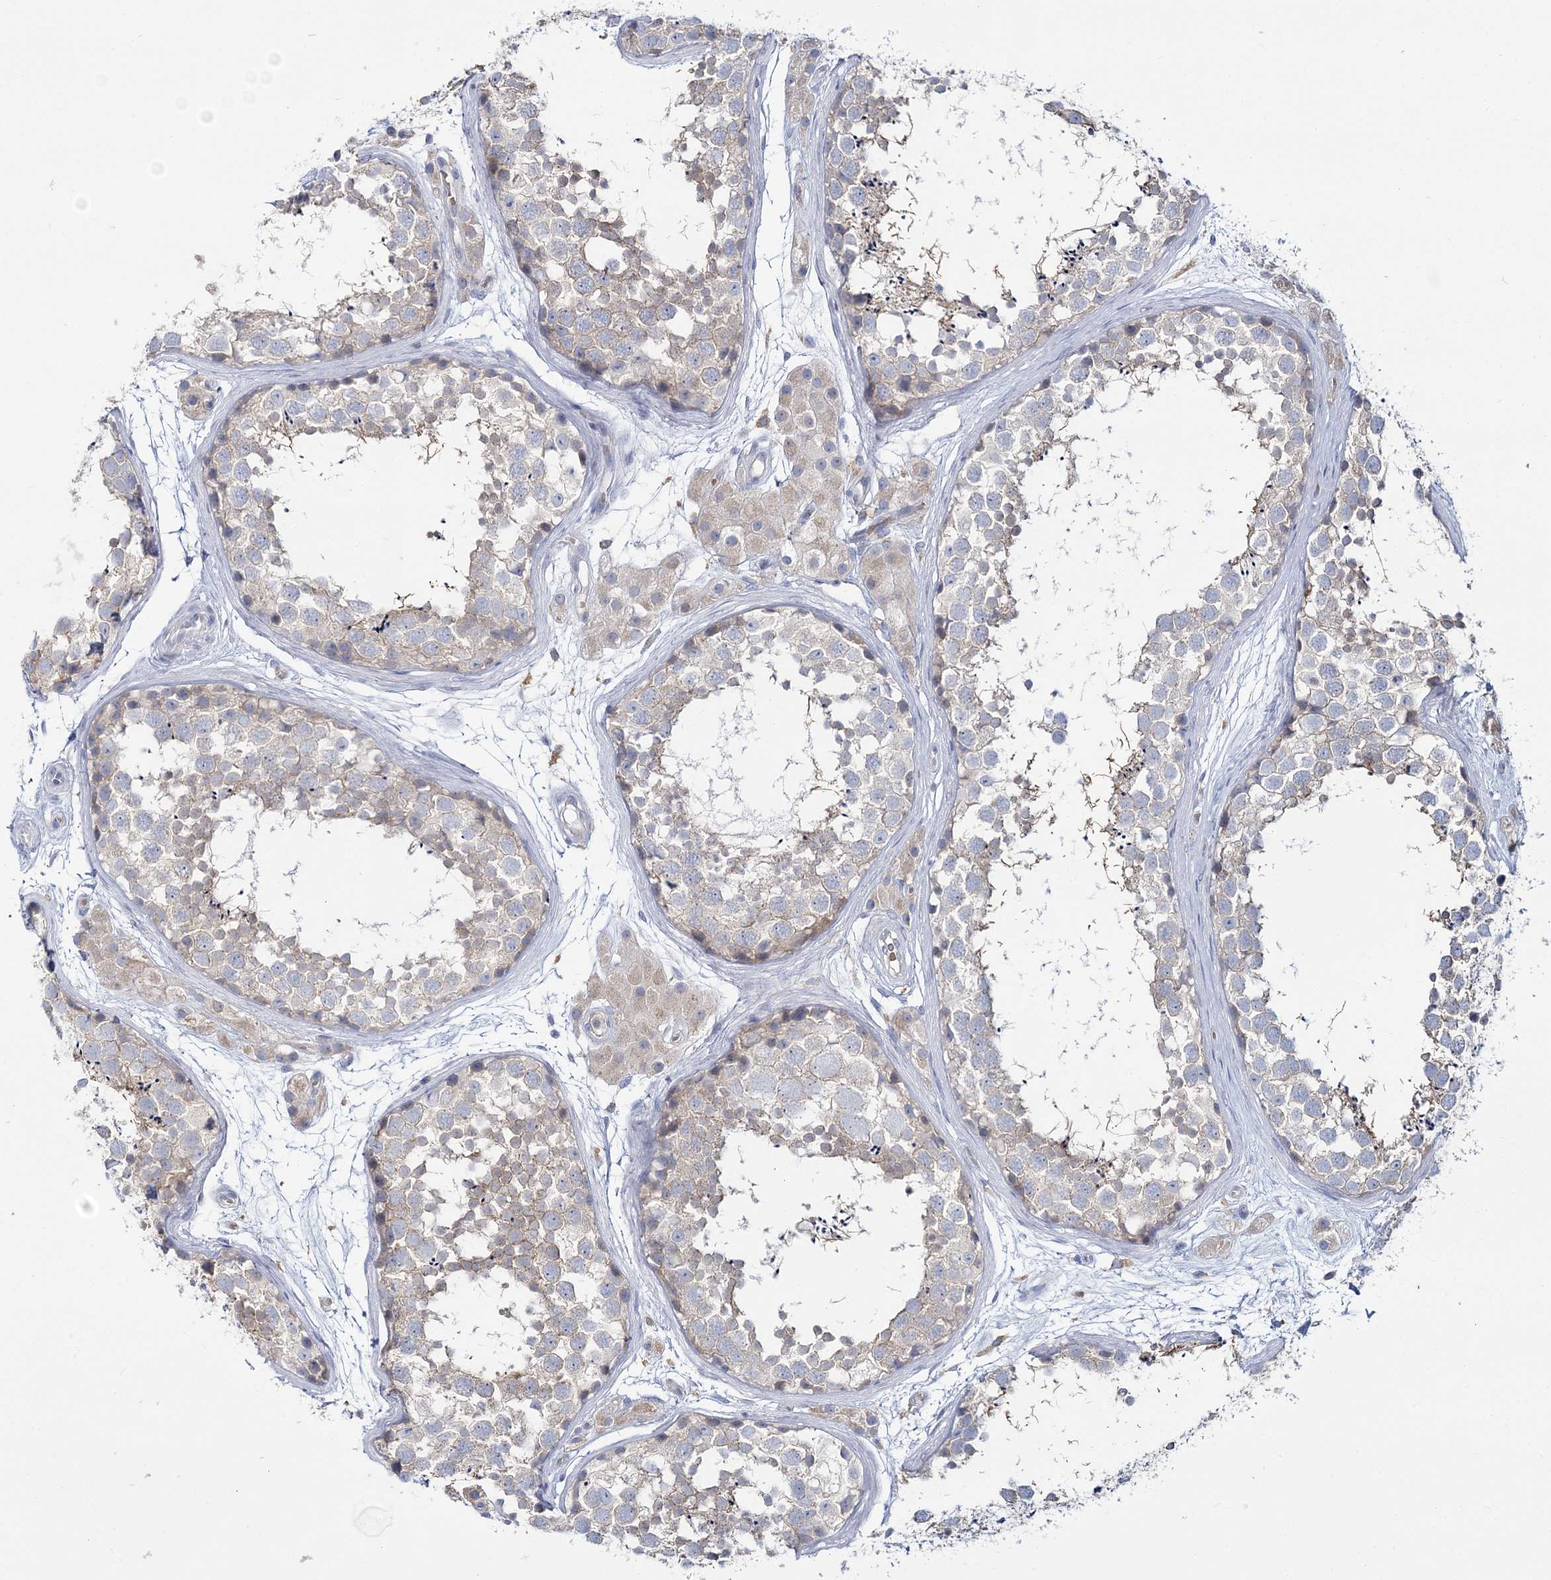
{"staining": {"intensity": "negative", "quantity": "none", "location": "none"}, "tissue": "testis", "cell_type": "Cells in seminiferous ducts", "image_type": "normal", "snomed": [{"axis": "morphology", "description": "Normal tissue, NOS"}, {"axis": "topography", "description": "Testis"}], "caption": "This is an immunohistochemistry (IHC) photomicrograph of normal testis. There is no expression in cells in seminiferous ducts.", "gene": "ATP11B", "patient": {"sex": "male", "age": 56}}